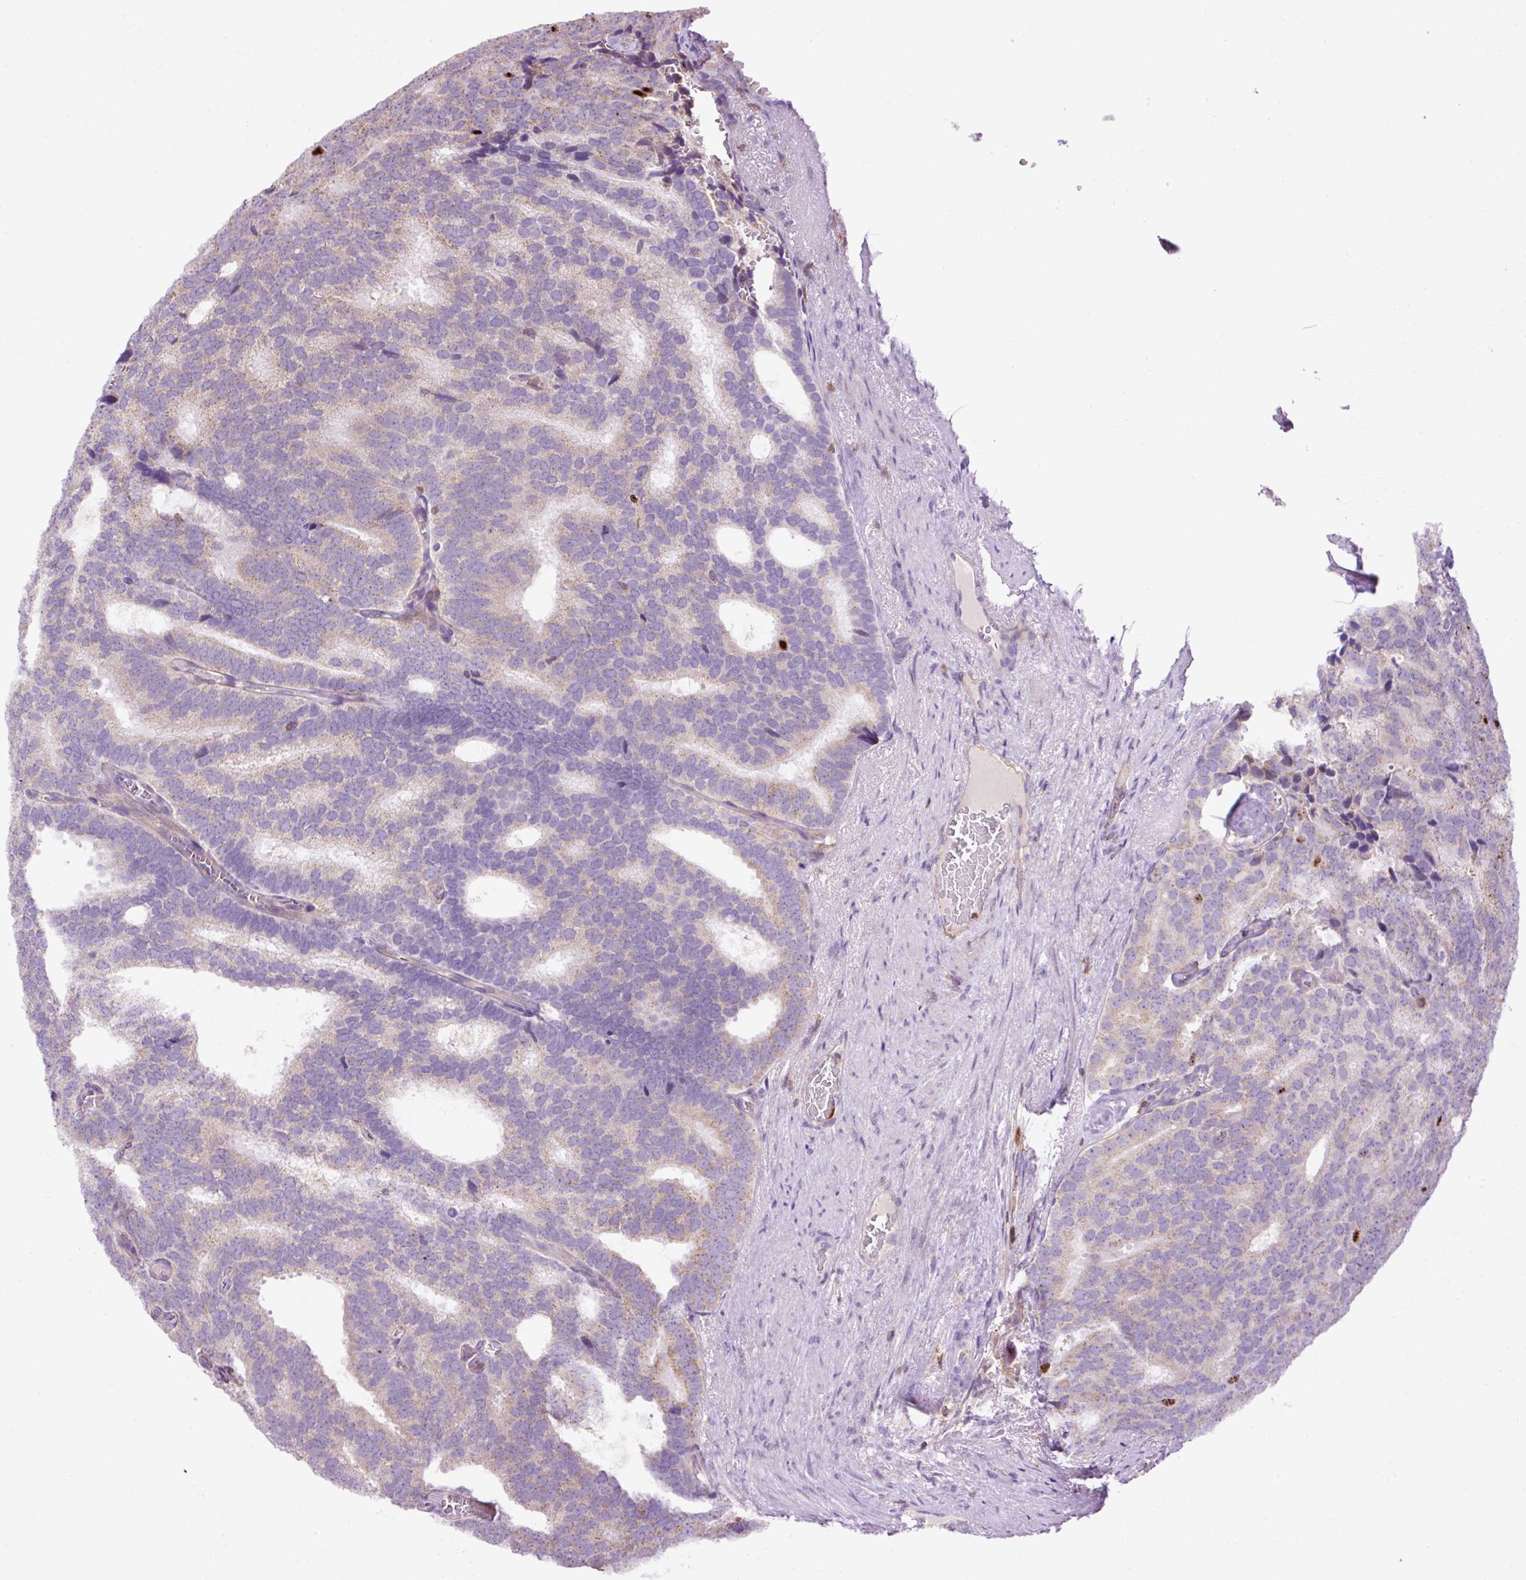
{"staining": {"intensity": "moderate", "quantity": "<25%", "location": "cytoplasmic/membranous"}, "tissue": "prostate cancer", "cell_type": "Tumor cells", "image_type": "cancer", "snomed": [{"axis": "morphology", "description": "Adenocarcinoma, Low grade"}, {"axis": "topography", "description": "Prostate"}], "caption": "Protein expression analysis of human adenocarcinoma (low-grade) (prostate) reveals moderate cytoplasmic/membranous staining in about <25% of tumor cells.", "gene": "CD83", "patient": {"sex": "male", "age": 71}}